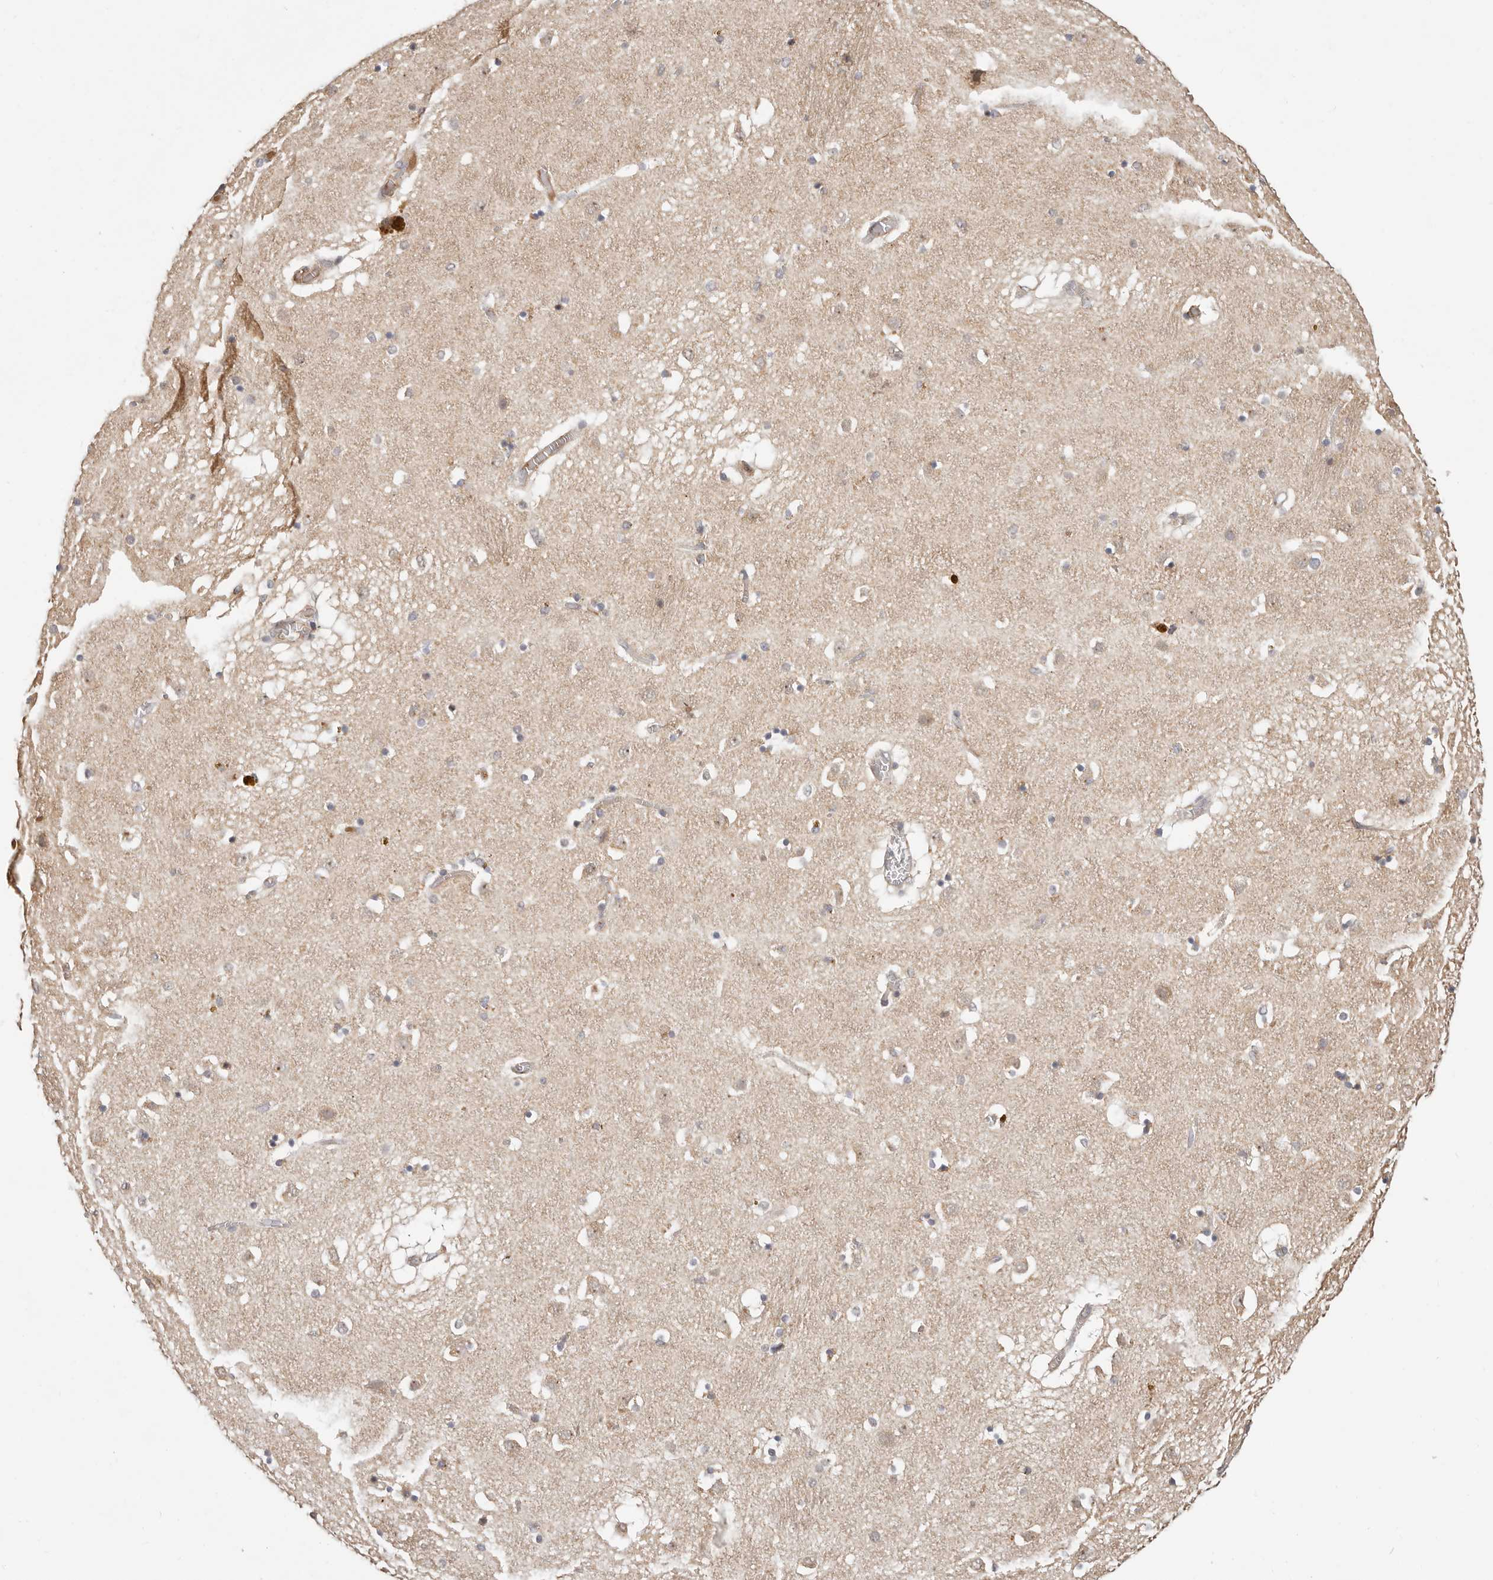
{"staining": {"intensity": "weak", "quantity": "<25%", "location": "cytoplasmic/membranous"}, "tissue": "caudate", "cell_type": "Glial cells", "image_type": "normal", "snomed": [{"axis": "morphology", "description": "Normal tissue, NOS"}, {"axis": "topography", "description": "Lateral ventricle wall"}], "caption": "An immunohistochemistry histopathology image of normal caudate is shown. There is no staining in glial cells of caudate.", "gene": "ZRANB1", "patient": {"sex": "male", "age": 70}}